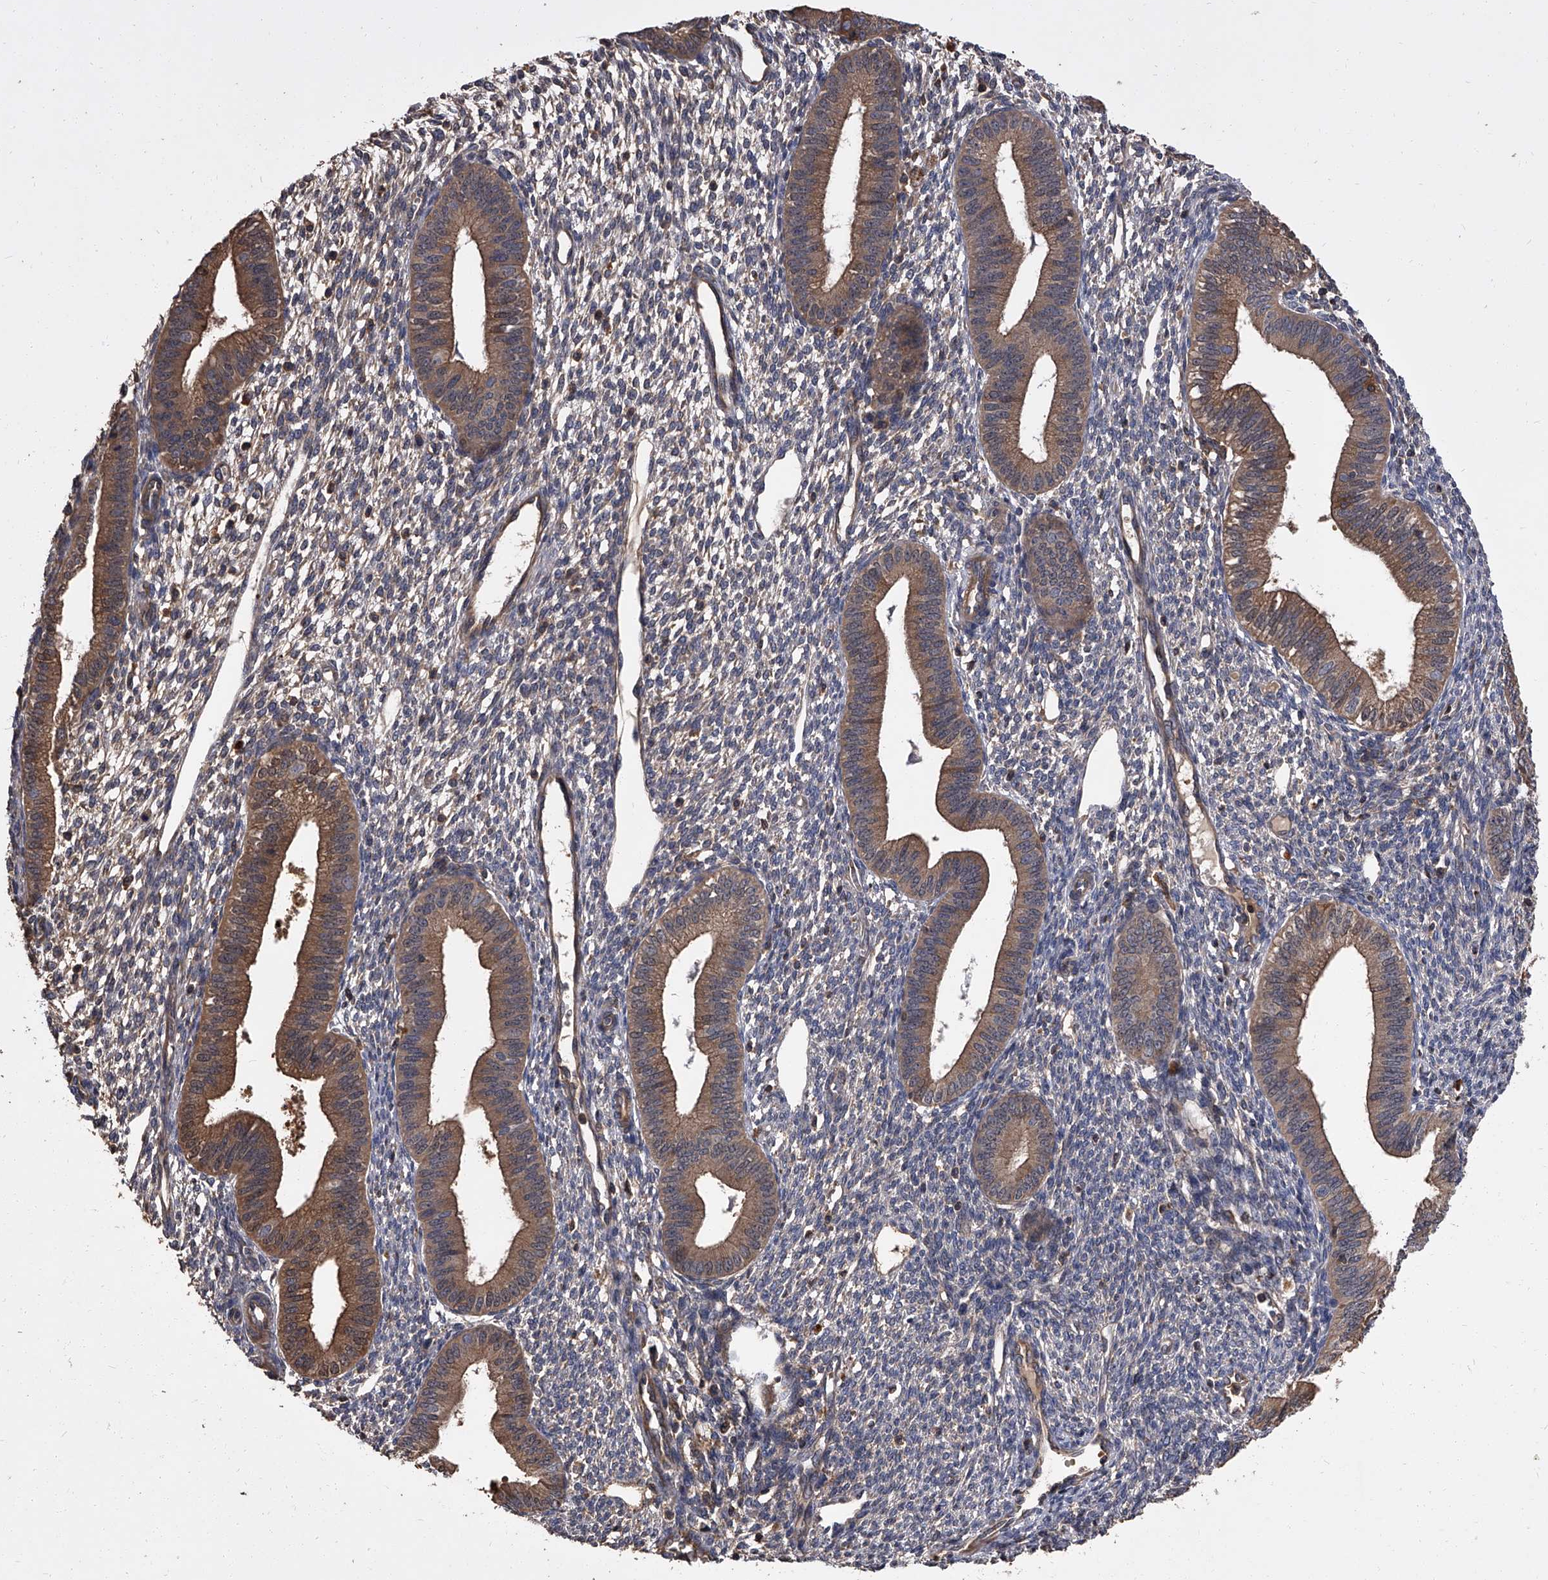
{"staining": {"intensity": "moderate", "quantity": "<25%", "location": "cytoplasmic/membranous"}, "tissue": "endometrium", "cell_type": "Cells in endometrial stroma", "image_type": "normal", "snomed": [{"axis": "morphology", "description": "Normal tissue, NOS"}, {"axis": "topography", "description": "Endometrium"}], "caption": "This photomicrograph displays immunohistochemistry (IHC) staining of unremarkable endometrium, with low moderate cytoplasmic/membranous staining in about <25% of cells in endometrial stroma.", "gene": "STK36", "patient": {"sex": "female", "age": 46}}